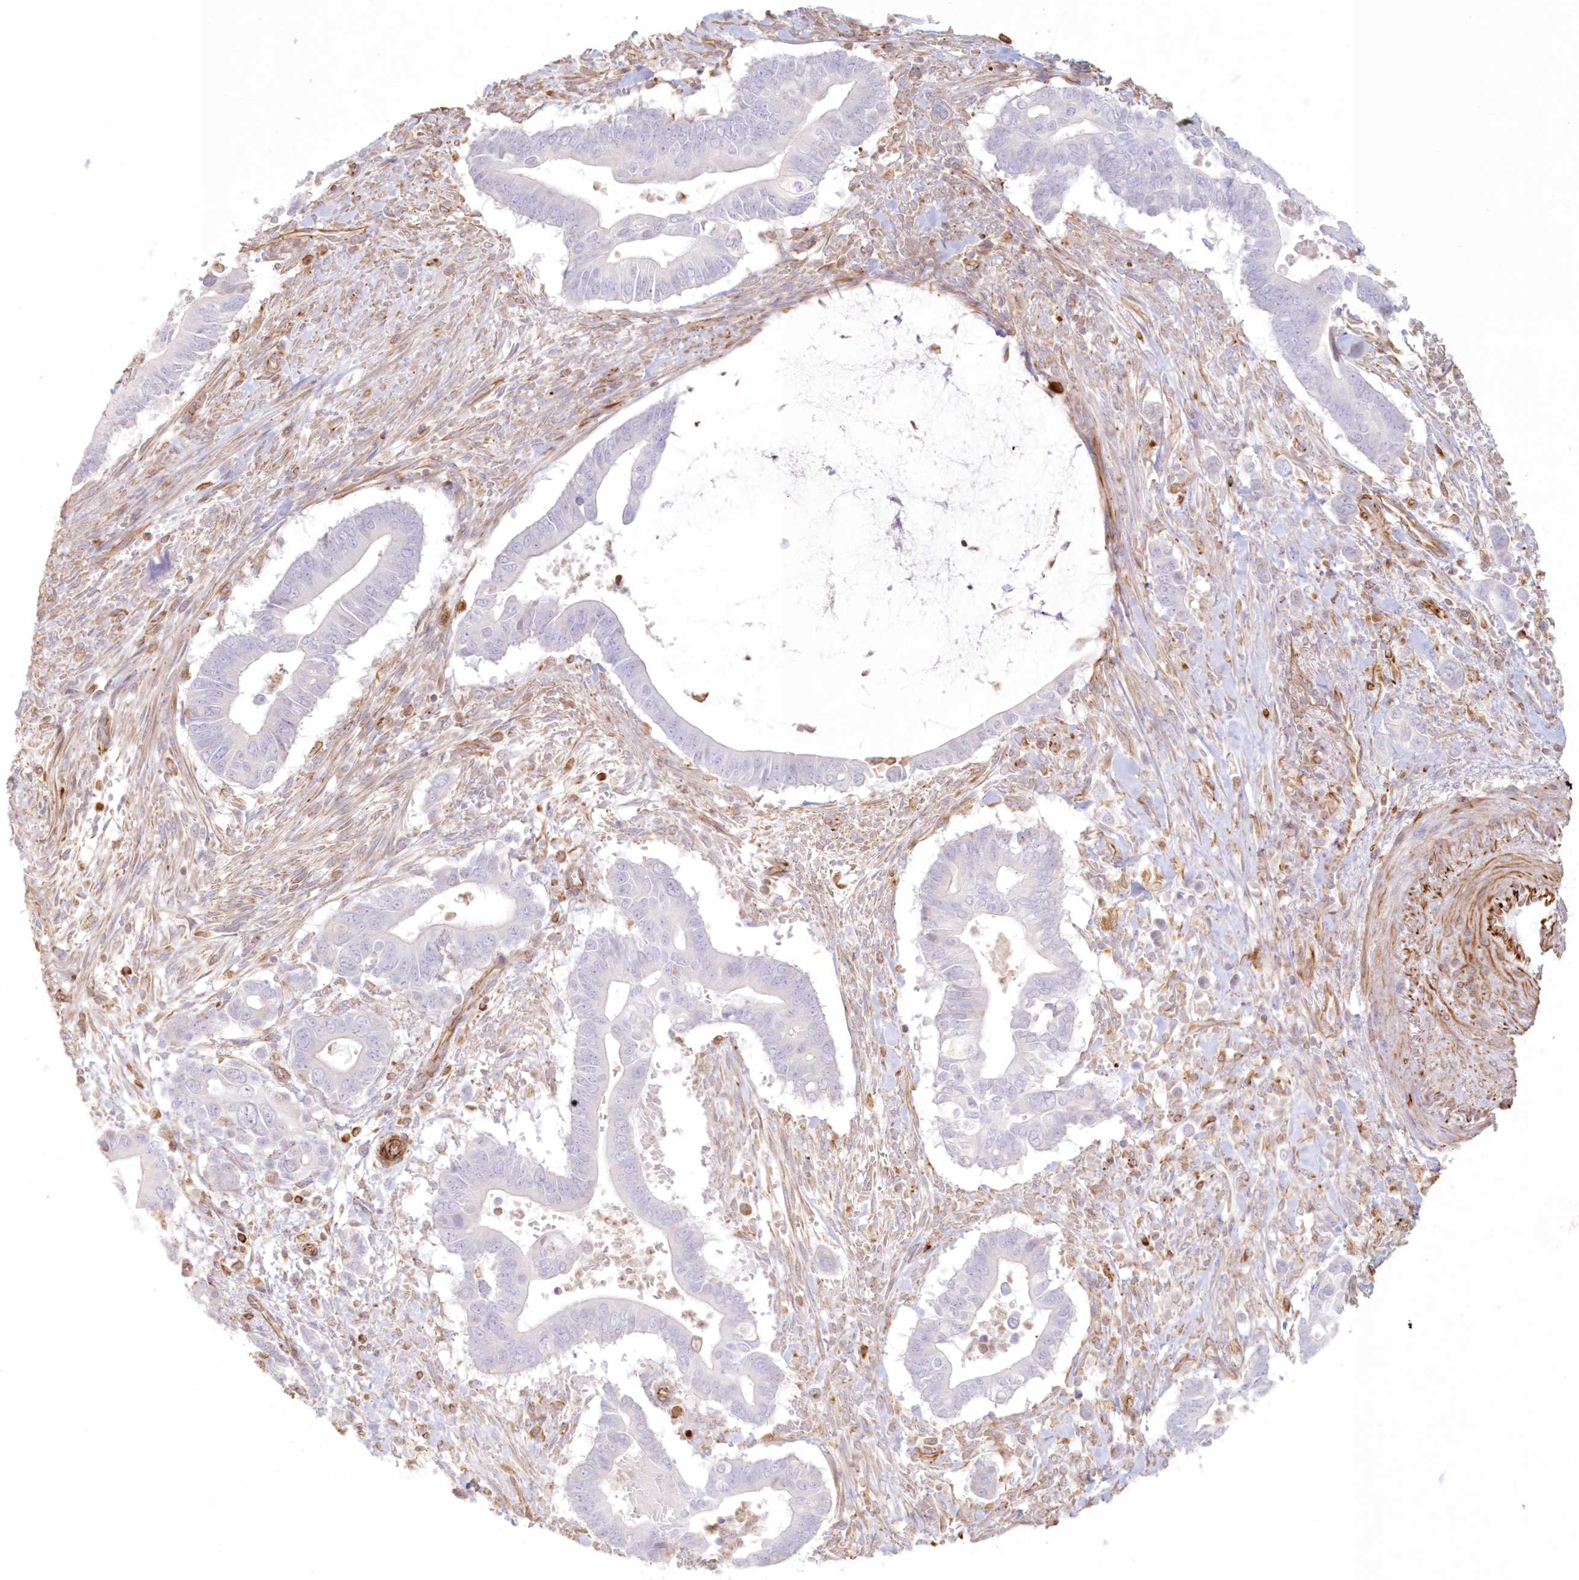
{"staining": {"intensity": "negative", "quantity": "none", "location": "none"}, "tissue": "pancreatic cancer", "cell_type": "Tumor cells", "image_type": "cancer", "snomed": [{"axis": "morphology", "description": "Adenocarcinoma, NOS"}, {"axis": "topography", "description": "Pancreas"}], "caption": "The image exhibits no significant positivity in tumor cells of adenocarcinoma (pancreatic).", "gene": "DMRTB1", "patient": {"sex": "male", "age": 68}}